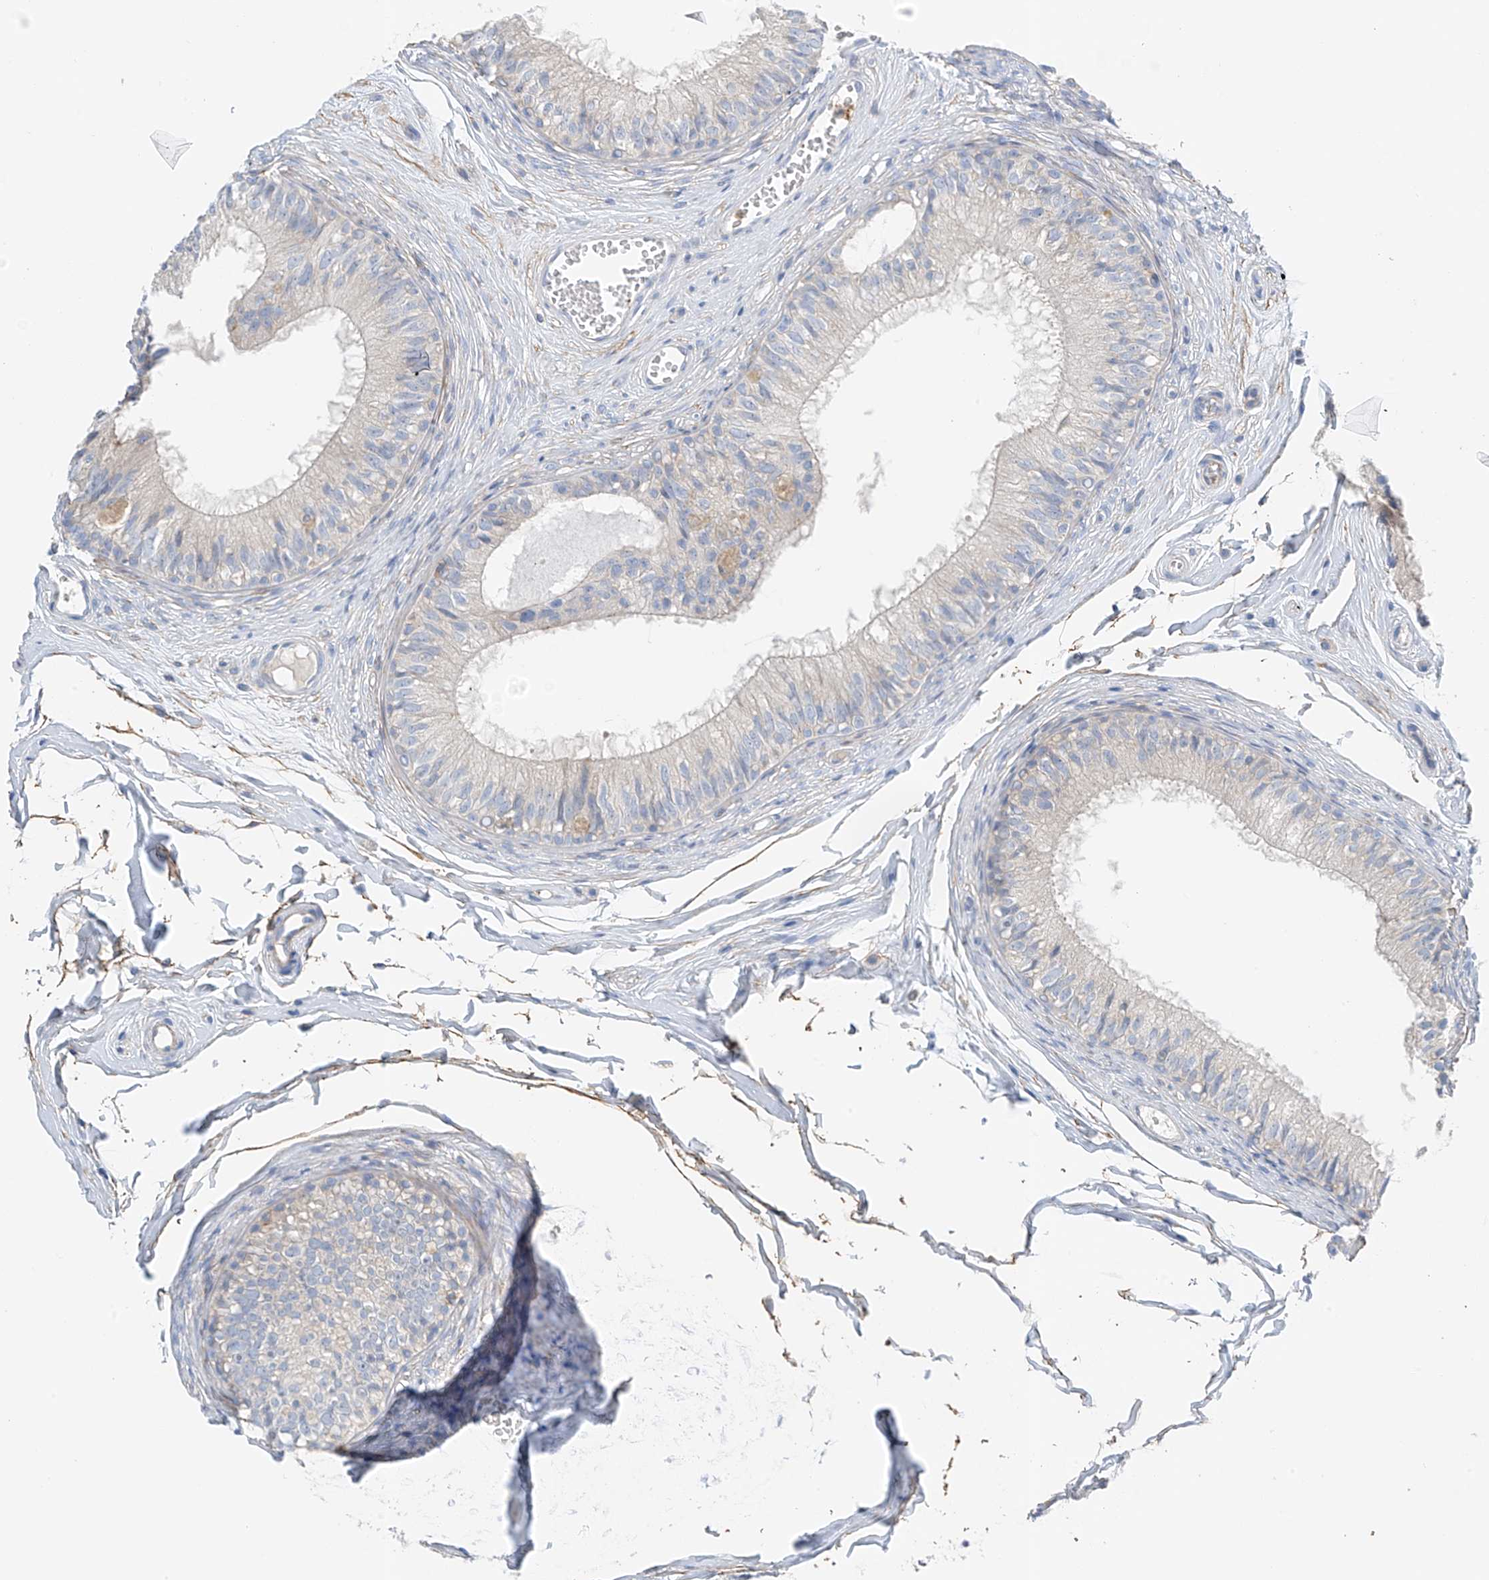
{"staining": {"intensity": "negative", "quantity": "none", "location": "none"}, "tissue": "epididymis", "cell_type": "Glandular cells", "image_type": "normal", "snomed": [{"axis": "morphology", "description": "Normal tissue, NOS"}, {"axis": "morphology", "description": "Seminoma in situ"}, {"axis": "topography", "description": "Testis"}, {"axis": "topography", "description": "Epididymis"}], "caption": "Epididymis stained for a protein using immunohistochemistry demonstrates no expression glandular cells.", "gene": "NALCN", "patient": {"sex": "male", "age": 28}}